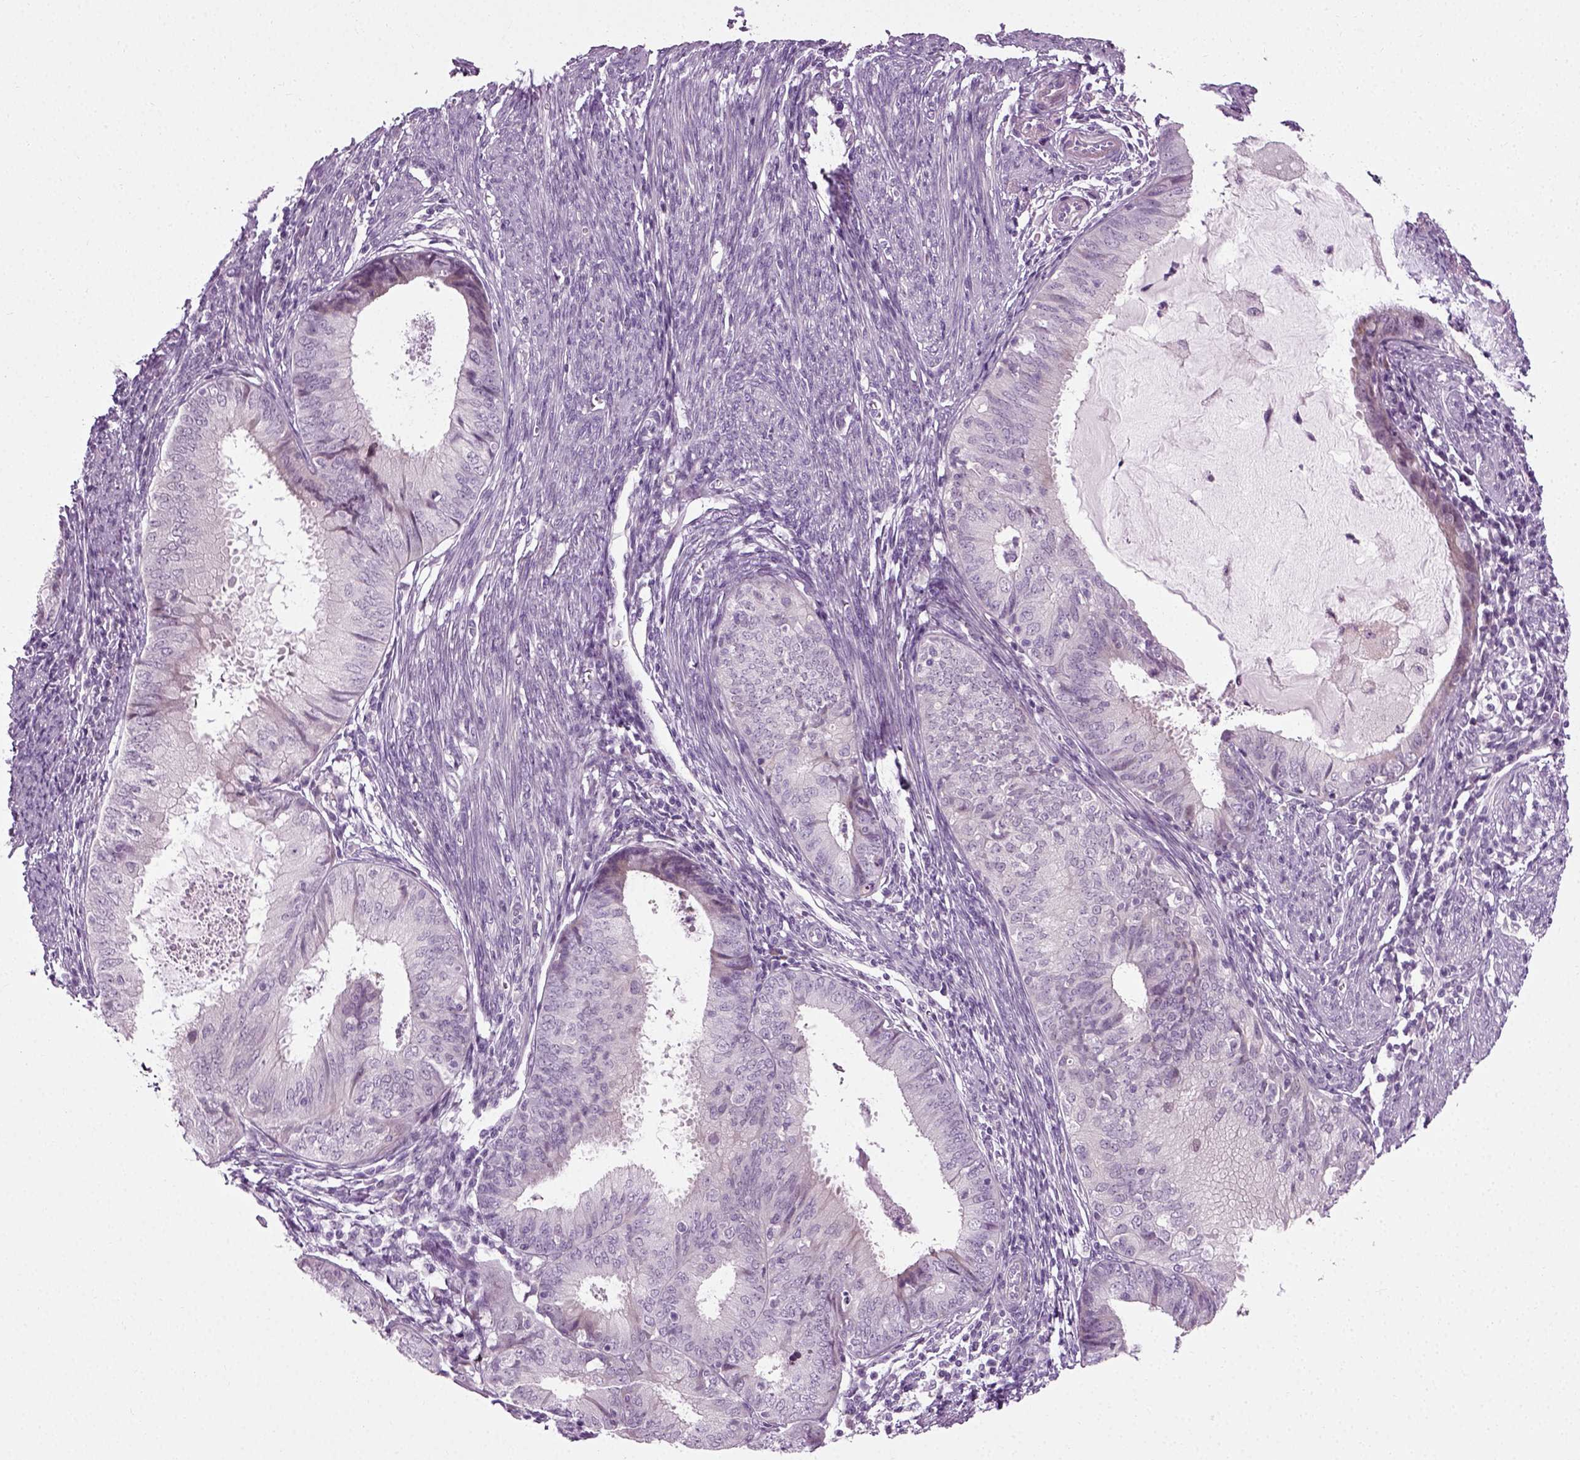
{"staining": {"intensity": "negative", "quantity": "none", "location": "none"}, "tissue": "endometrial cancer", "cell_type": "Tumor cells", "image_type": "cancer", "snomed": [{"axis": "morphology", "description": "Adenocarcinoma, NOS"}, {"axis": "topography", "description": "Endometrium"}], "caption": "High power microscopy image of an IHC photomicrograph of endometrial cancer (adenocarcinoma), revealing no significant positivity in tumor cells.", "gene": "SCG5", "patient": {"sex": "female", "age": 57}}